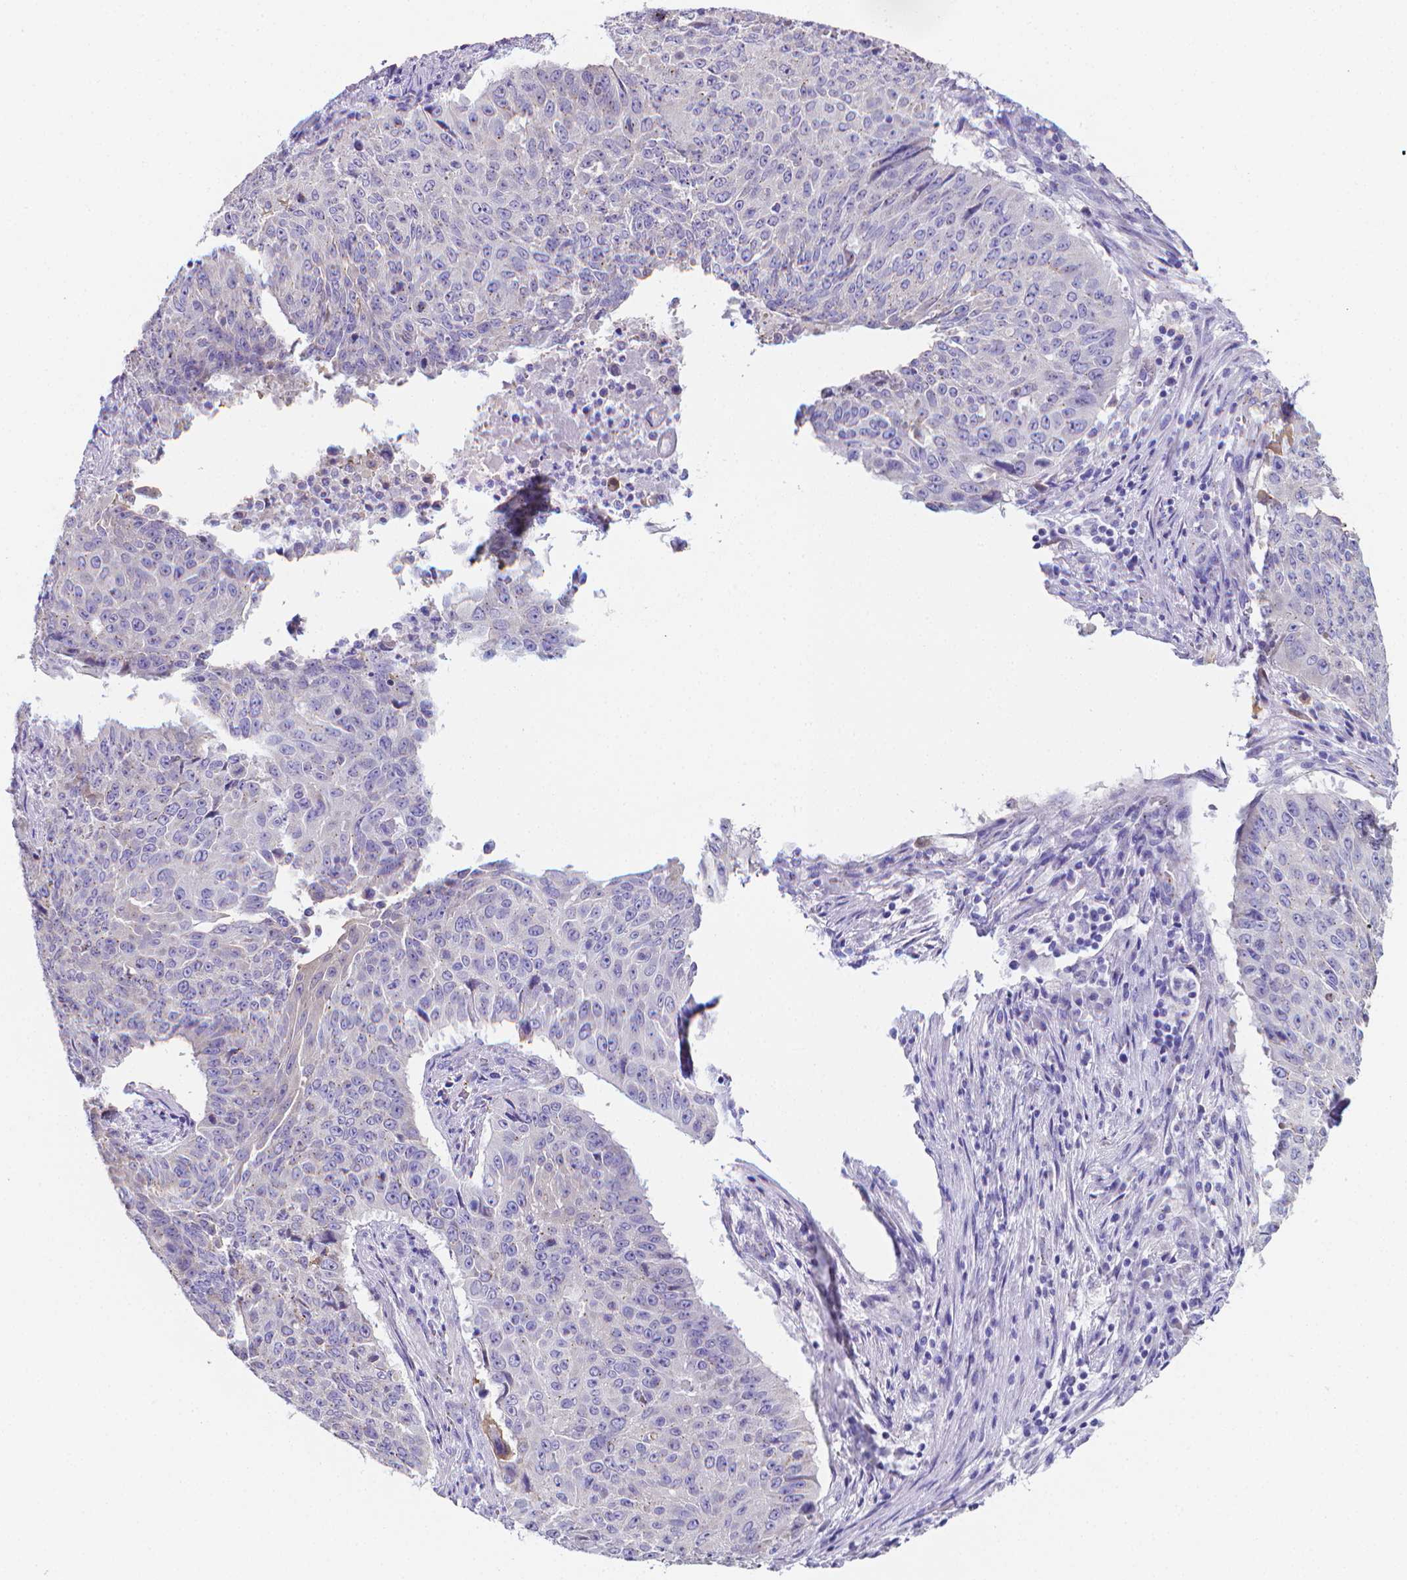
{"staining": {"intensity": "negative", "quantity": "none", "location": "none"}, "tissue": "lung cancer", "cell_type": "Tumor cells", "image_type": "cancer", "snomed": [{"axis": "morphology", "description": "Normal tissue, NOS"}, {"axis": "morphology", "description": "Squamous cell carcinoma, NOS"}, {"axis": "topography", "description": "Bronchus"}, {"axis": "topography", "description": "Lung"}], "caption": "An image of squamous cell carcinoma (lung) stained for a protein shows no brown staining in tumor cells.", "gene": "LRRC73", "patient": {"sex": "male", "age": 64}}